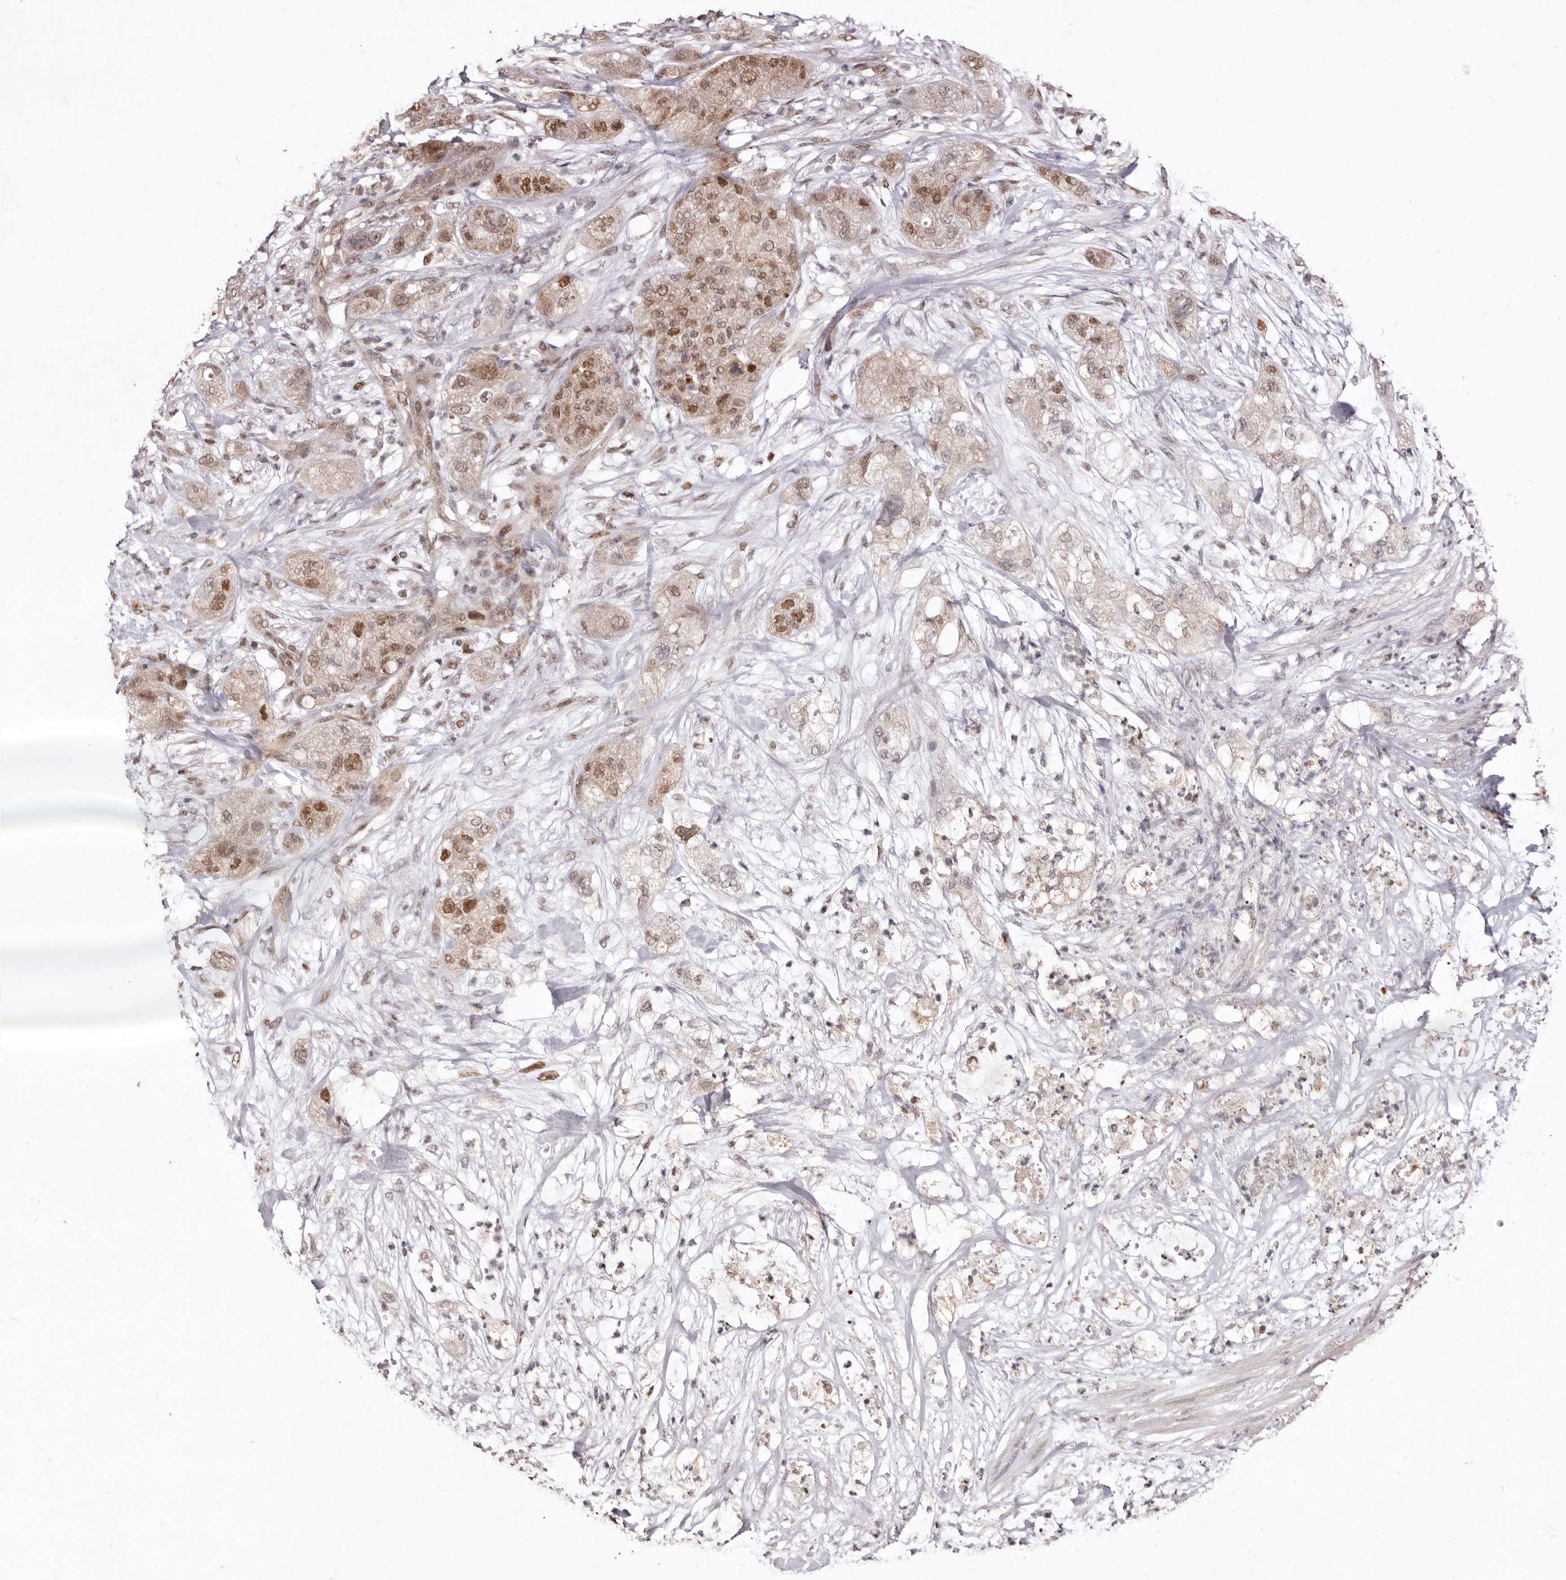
{"staining": {"intensity": "moderate", "quantity": ">75%", "location": "nuclear"}, "tissue": "pancreatic cancer", "cell_type": "Tumor cells", "image_type": "cancer", "snomed": [{"axis": "morphology", "description": "Adenocarcinoma, NOS"}, {"axis": "topography", "description": "Pancreas"}], "caption": "IHC of pancreatic cancer (adenocarcinoma) demonstrates medium levels of moderate nuclear staining in about >75% of tumor cells.", "gene": "NOTCH1", "patient": {"sex": "female", "age": 78}}